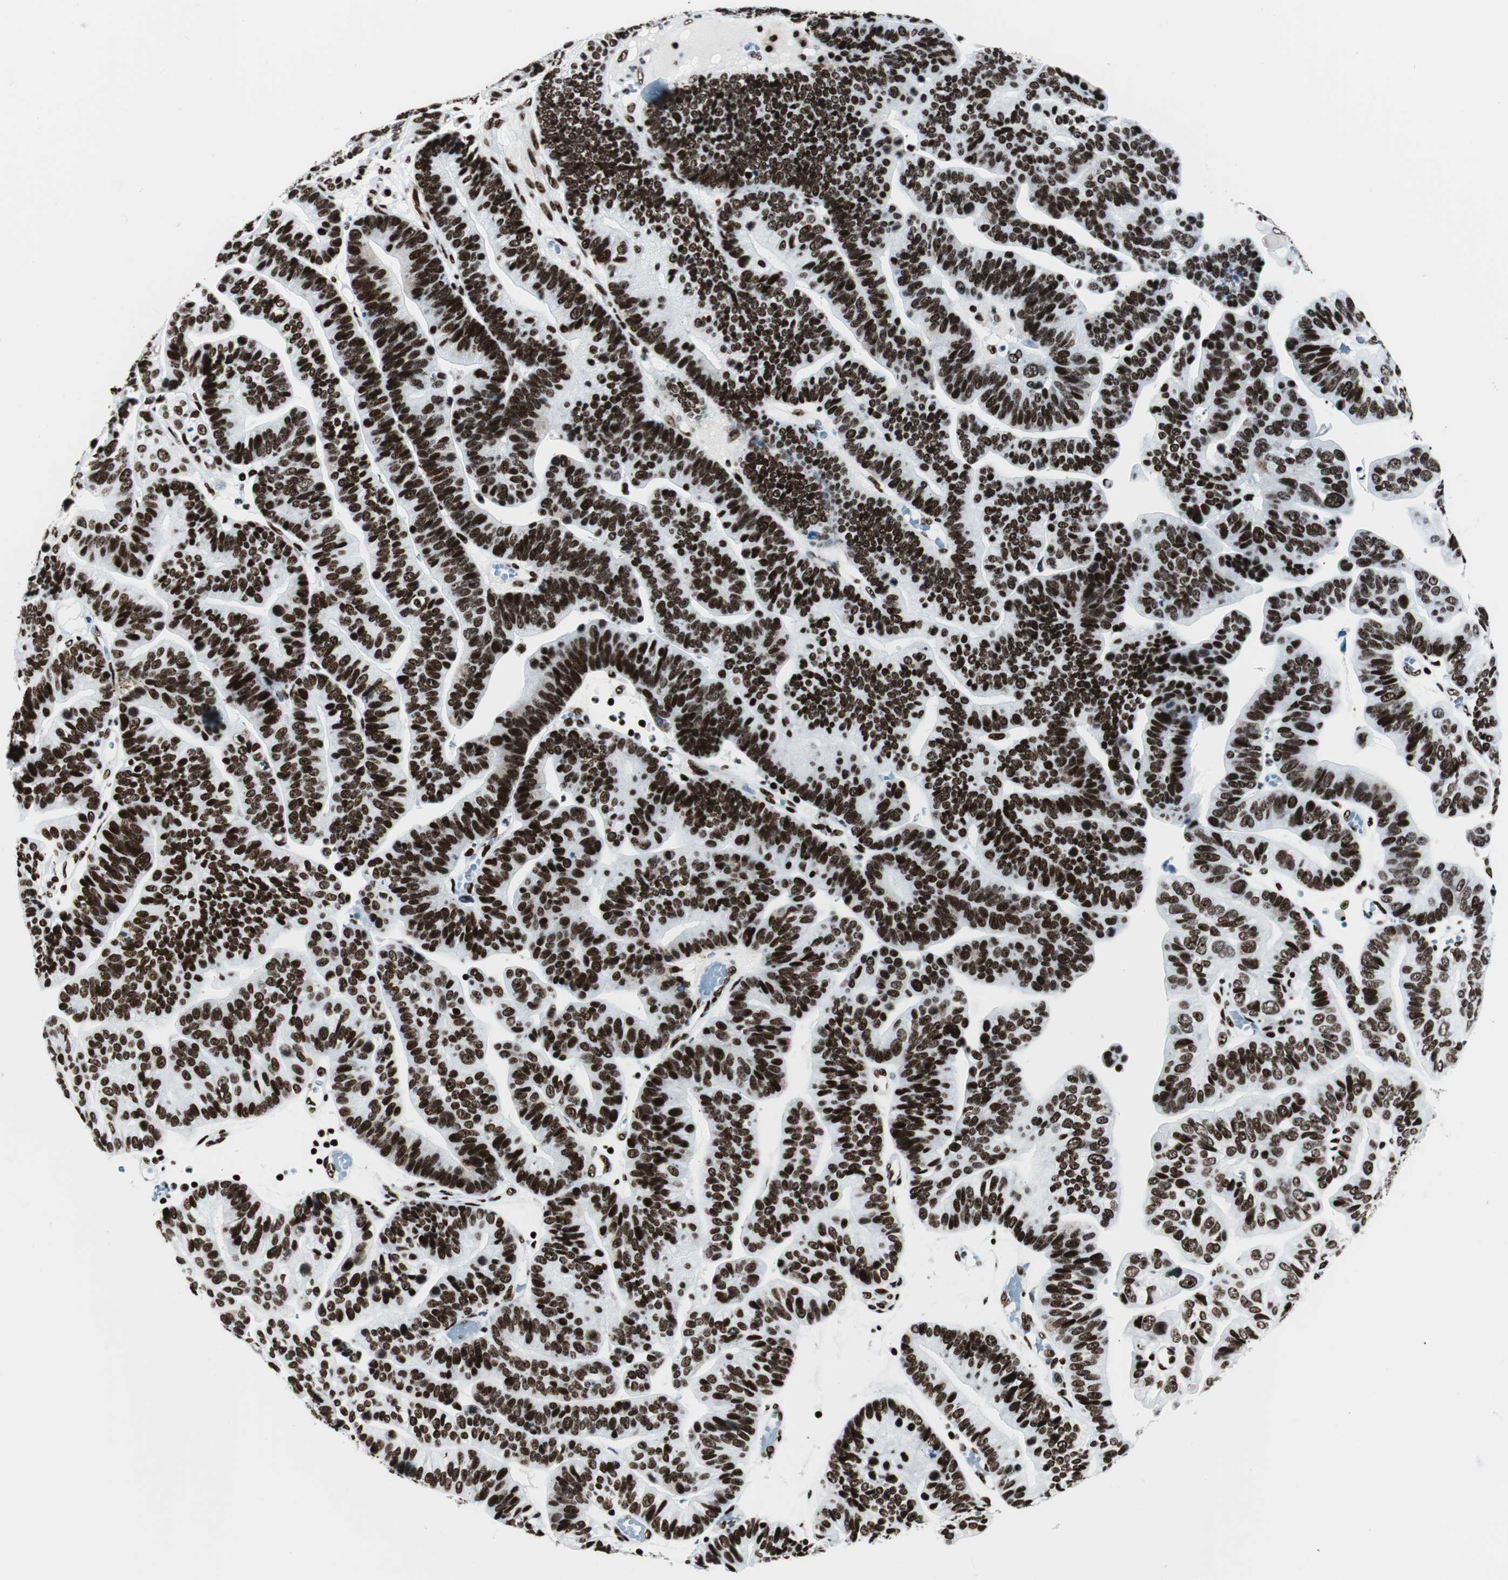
{"staining": {"intensity": "strong", "quantity": ">75%", "location": "nuclear"}, "tissue": "ovarian cancer", "cell_type": "Tumor cells", "image_type": "cancer", "snomed": [{"axis": "morphology", "description": "Cystadenocarcinoma, serous, NOS"}, {"axis": "topography", "description": "Ovary"}], "caption": "Human ovarian cancer (serous cystadenocarcinoma) stained with a brown dye reveals strong nuclear positive staining in approximately >75% of tumor cells.", "gene": "NCL", "patient": {"sex": "female", "age": 56}}